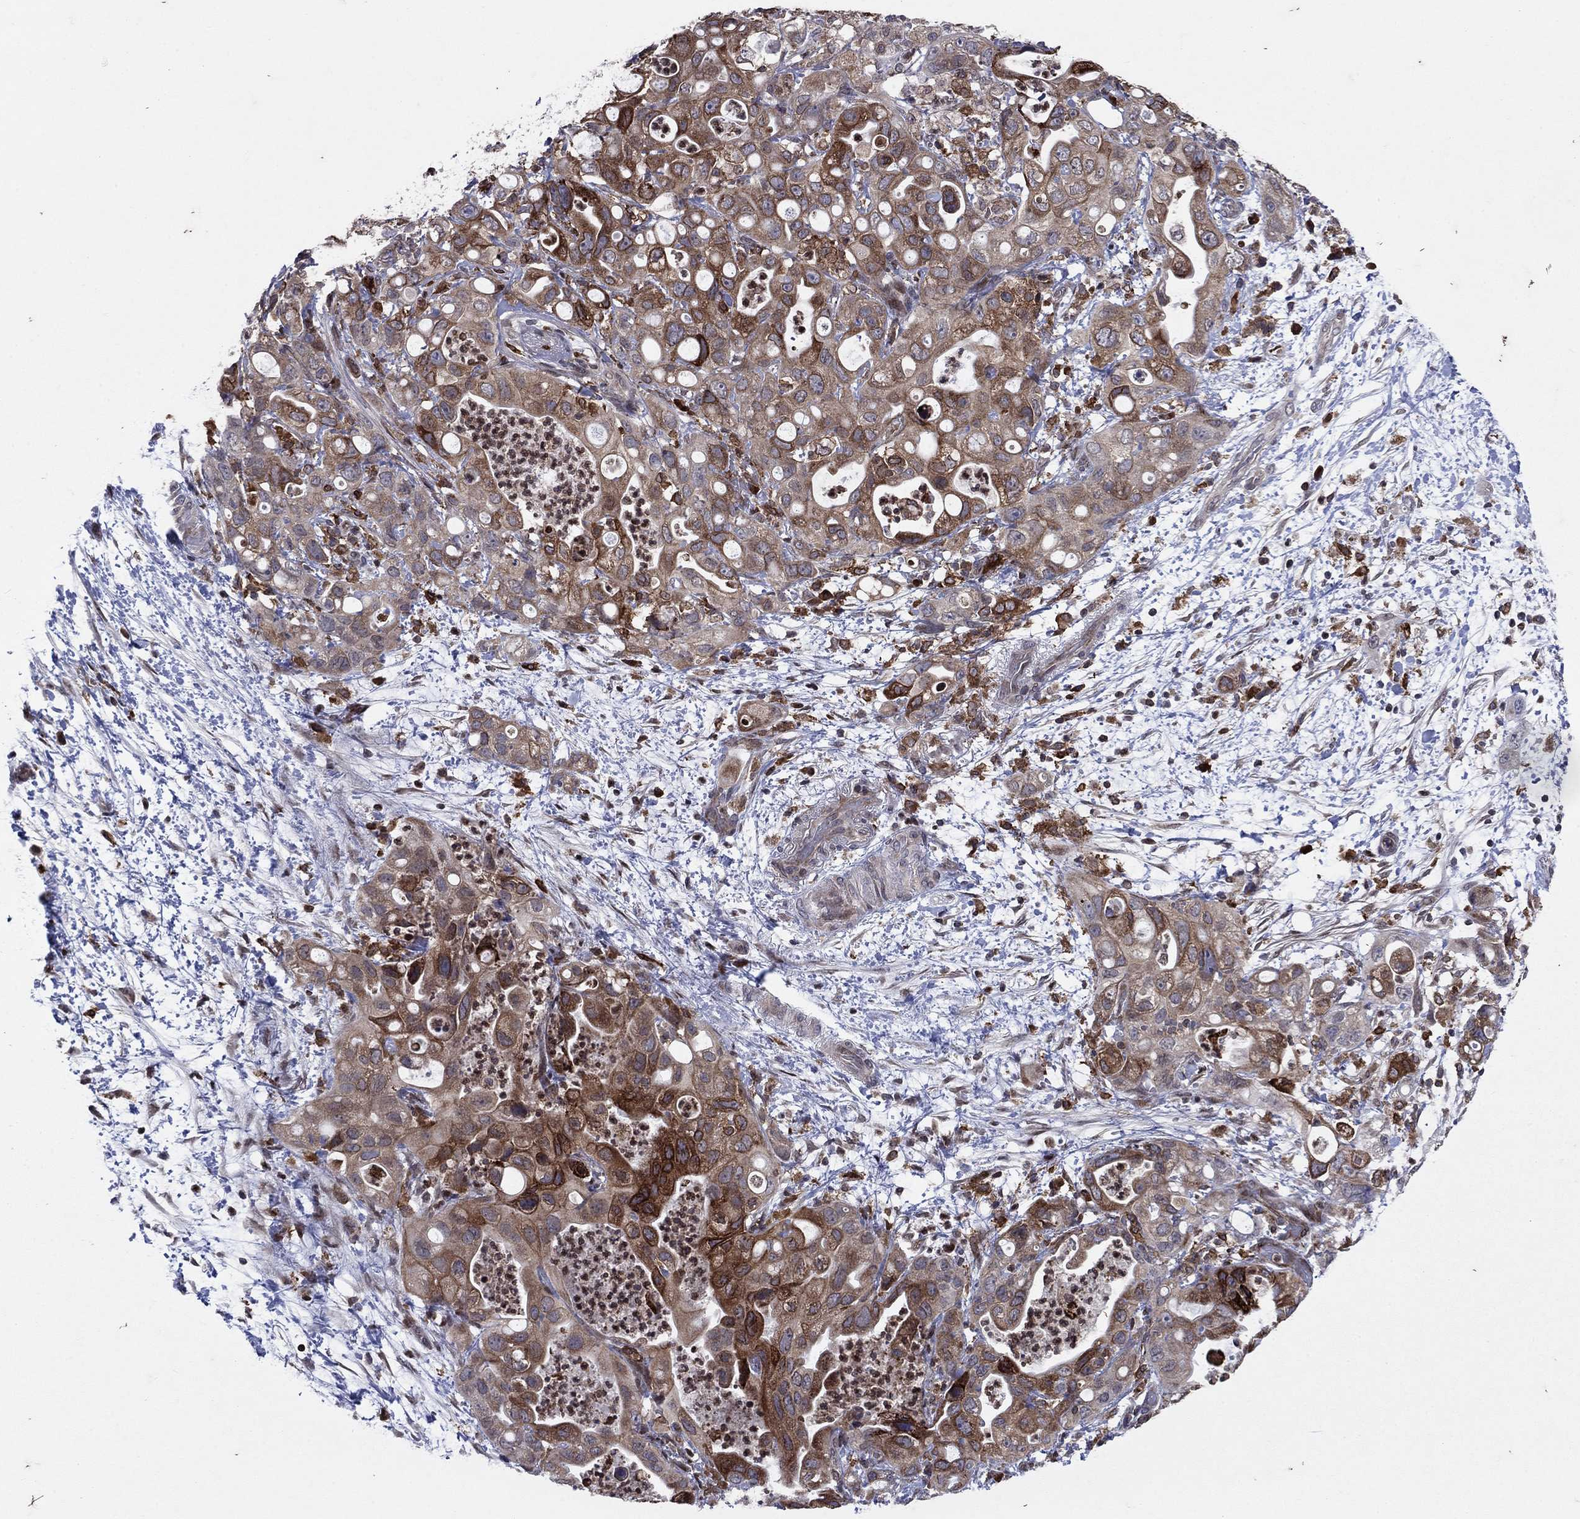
{"staining": {"intensity": "strong", "quantity": "25%-75%", "location": "cytoplasmic/membranous"}, "tissue": "pancreatic cancer", "cell_type": "Tumor cells", "image_type": "cancer", "snomed": [{"axis": "morphology", "description": "Adenocarcinoma, NOS"}, {"axis": "topography", "description": "Pancreas"}], "caption": "There is high levels of strong cytoplasmic/membranous expression in tumor cells of pancreatic adenocarcinoma, as demonstrated by immunohistochemical staining (brown color).", "gene": "DHRS7", "patient": {"sex": "female", "age": 72}}